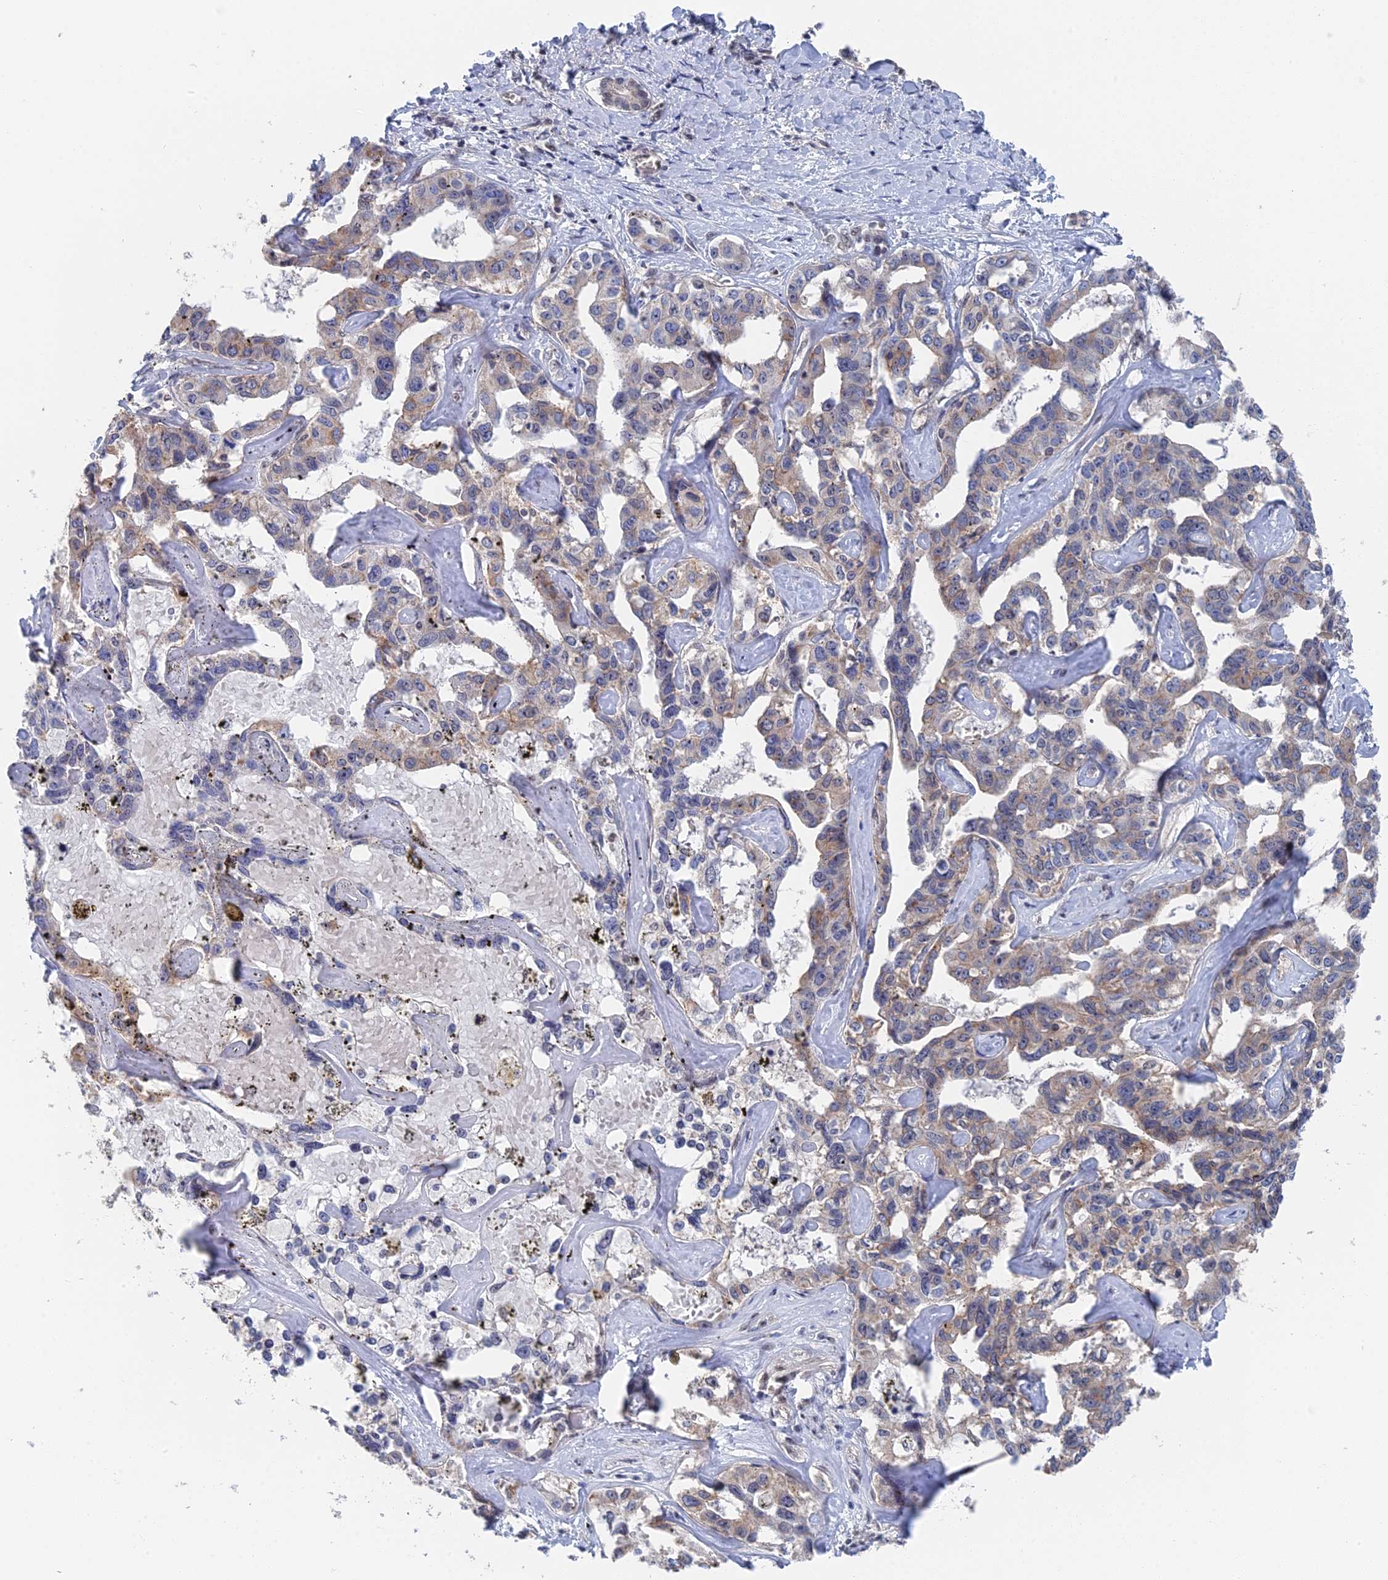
{"staining": {"intensity": "weak", "quantity": "<25%", "location": "cytoplasmic/membranous"}, "tissue": "liver cancer", "cell_type": "Tumor cells", "image_type": "cancer", "snomed": [{"axis": "morphology", "description": "Cholangiocarcinoma"}, {"axis": "topography", "description": "Liver"}], "caption": "Human cholangiocarcinoma (liver) stained for a protein using IHC shows no staining in tumor cells.", "gene": "TSSC4", "patient": {"sex": "male", "age": 59}}